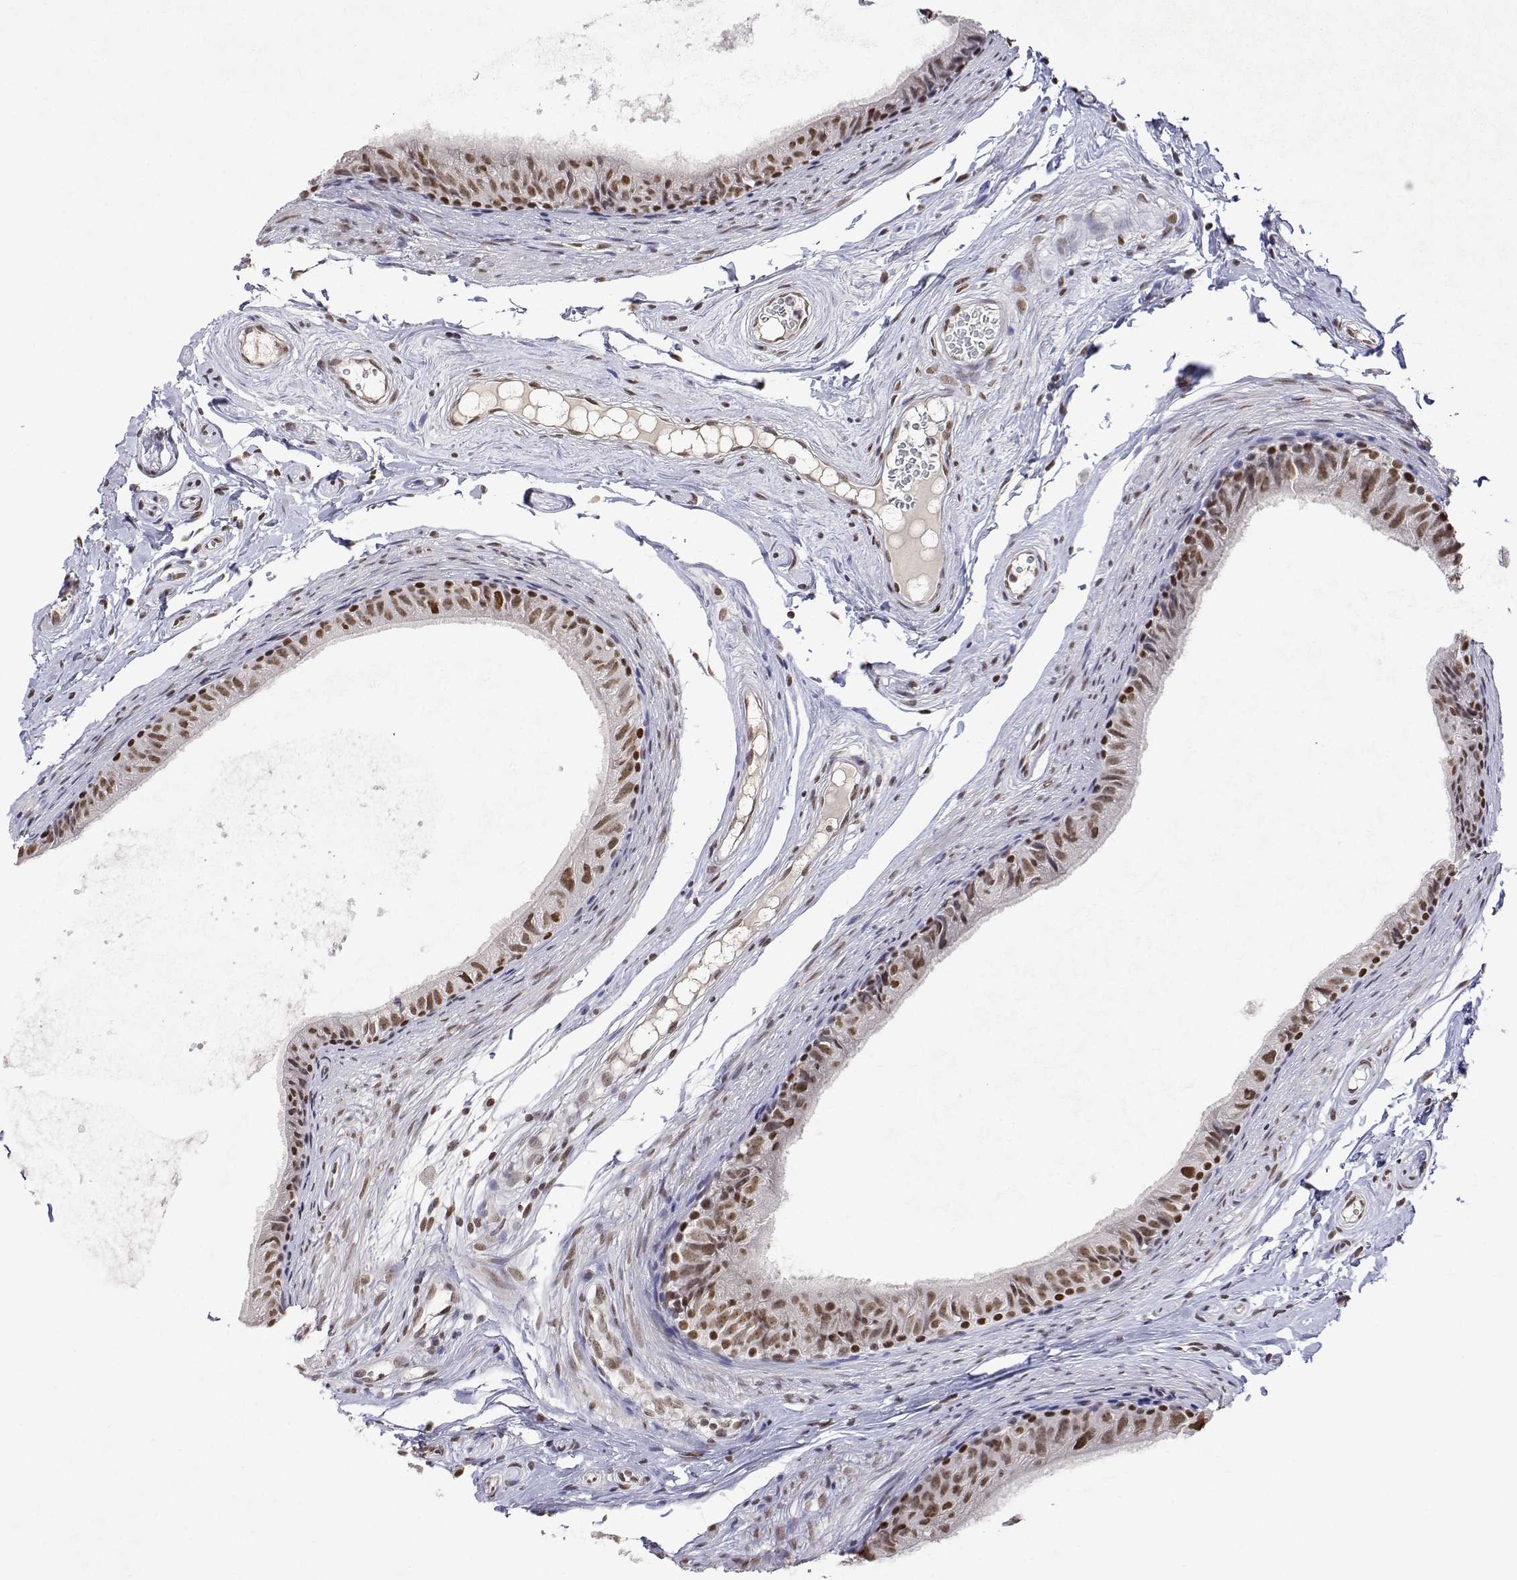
{"staining": {"intensity": "moderate", "quantity": ">75%", "location": "nuclear"}, "tissue": "epididymis", "cell_type": "Glandular cells", "image_type": "normal", "snomed": [{"axis": "morphology", "description": "Normal tissue, NOS"}, {"axis": "topography", "description": "Epididymis"}], "caption": "An image of human epididymis stained for a protein exhibits moderate nuclear brown staining in glandular cells. (brown staining indicates protein expression, while blue staining denotes nuclei).", "gene": "XPC", "patient": {"sex": "male", "age": 45}}